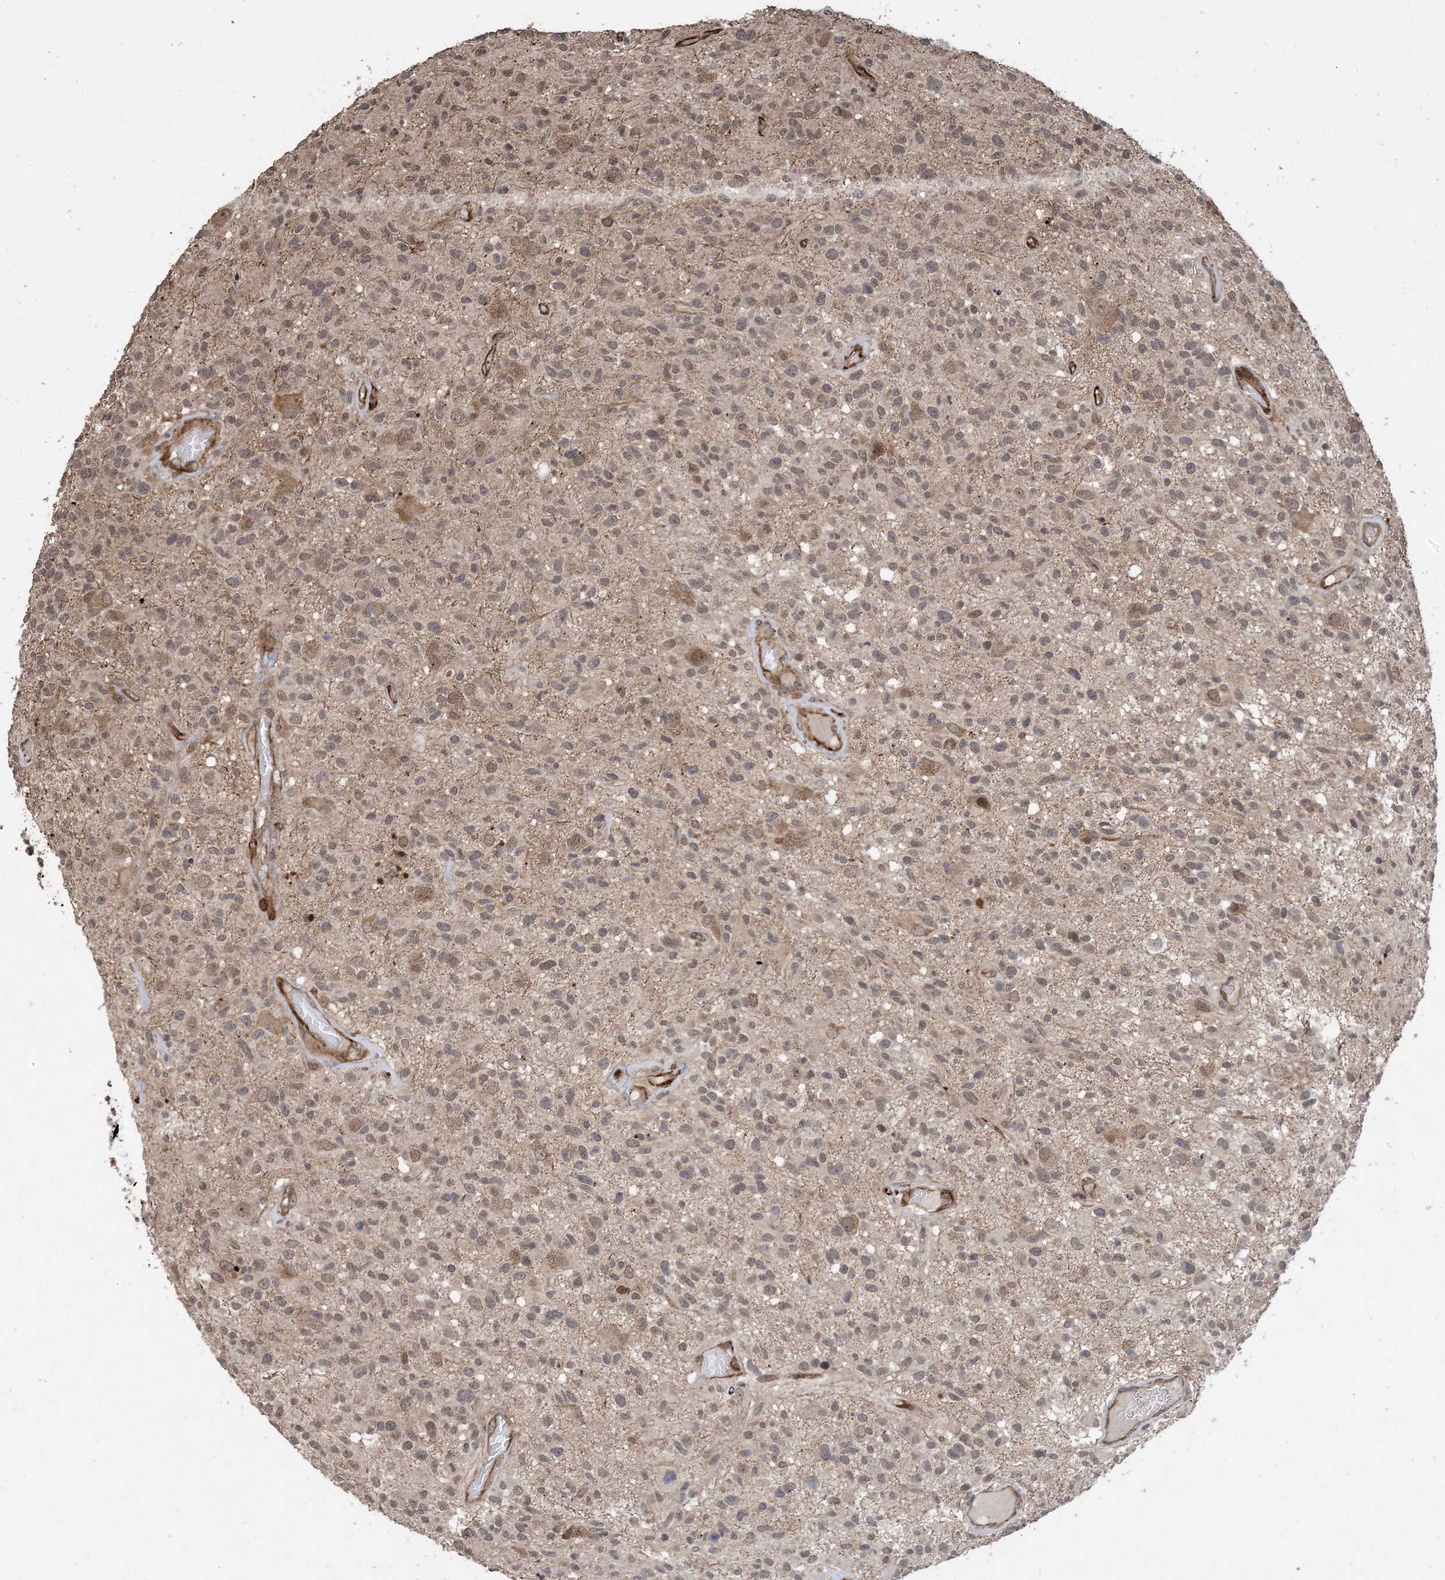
{"staining": {"intensity": "weak", "quantity": "25%-75%", "location": "cytoplasmic/membranous,nuclear"}, "tissue": "glioma", "cell_type": "Tumor cells", "image_type": "cancer", "snomed": [{"axis": "morphology", "description": "Glioma, malignant, High grade"}, {"axis": "morphology", "description": "Glioblastoma, NOS"}, {"axis": "topography", "description": "Brain"}], "caption": "Immunohistochemistry (IHC) (DAB) staining of human glioblastoma displays weak cytoplasmic/membranous and nuclear protein staining in approximately 25%-75% of tumor cells. (DAB (3,3'-diaminobenzidine) = brown stain, brightfield microscopy at high magnification).", "gene": "ZNF511", "patient": {"sex": "male", "age": 60}}